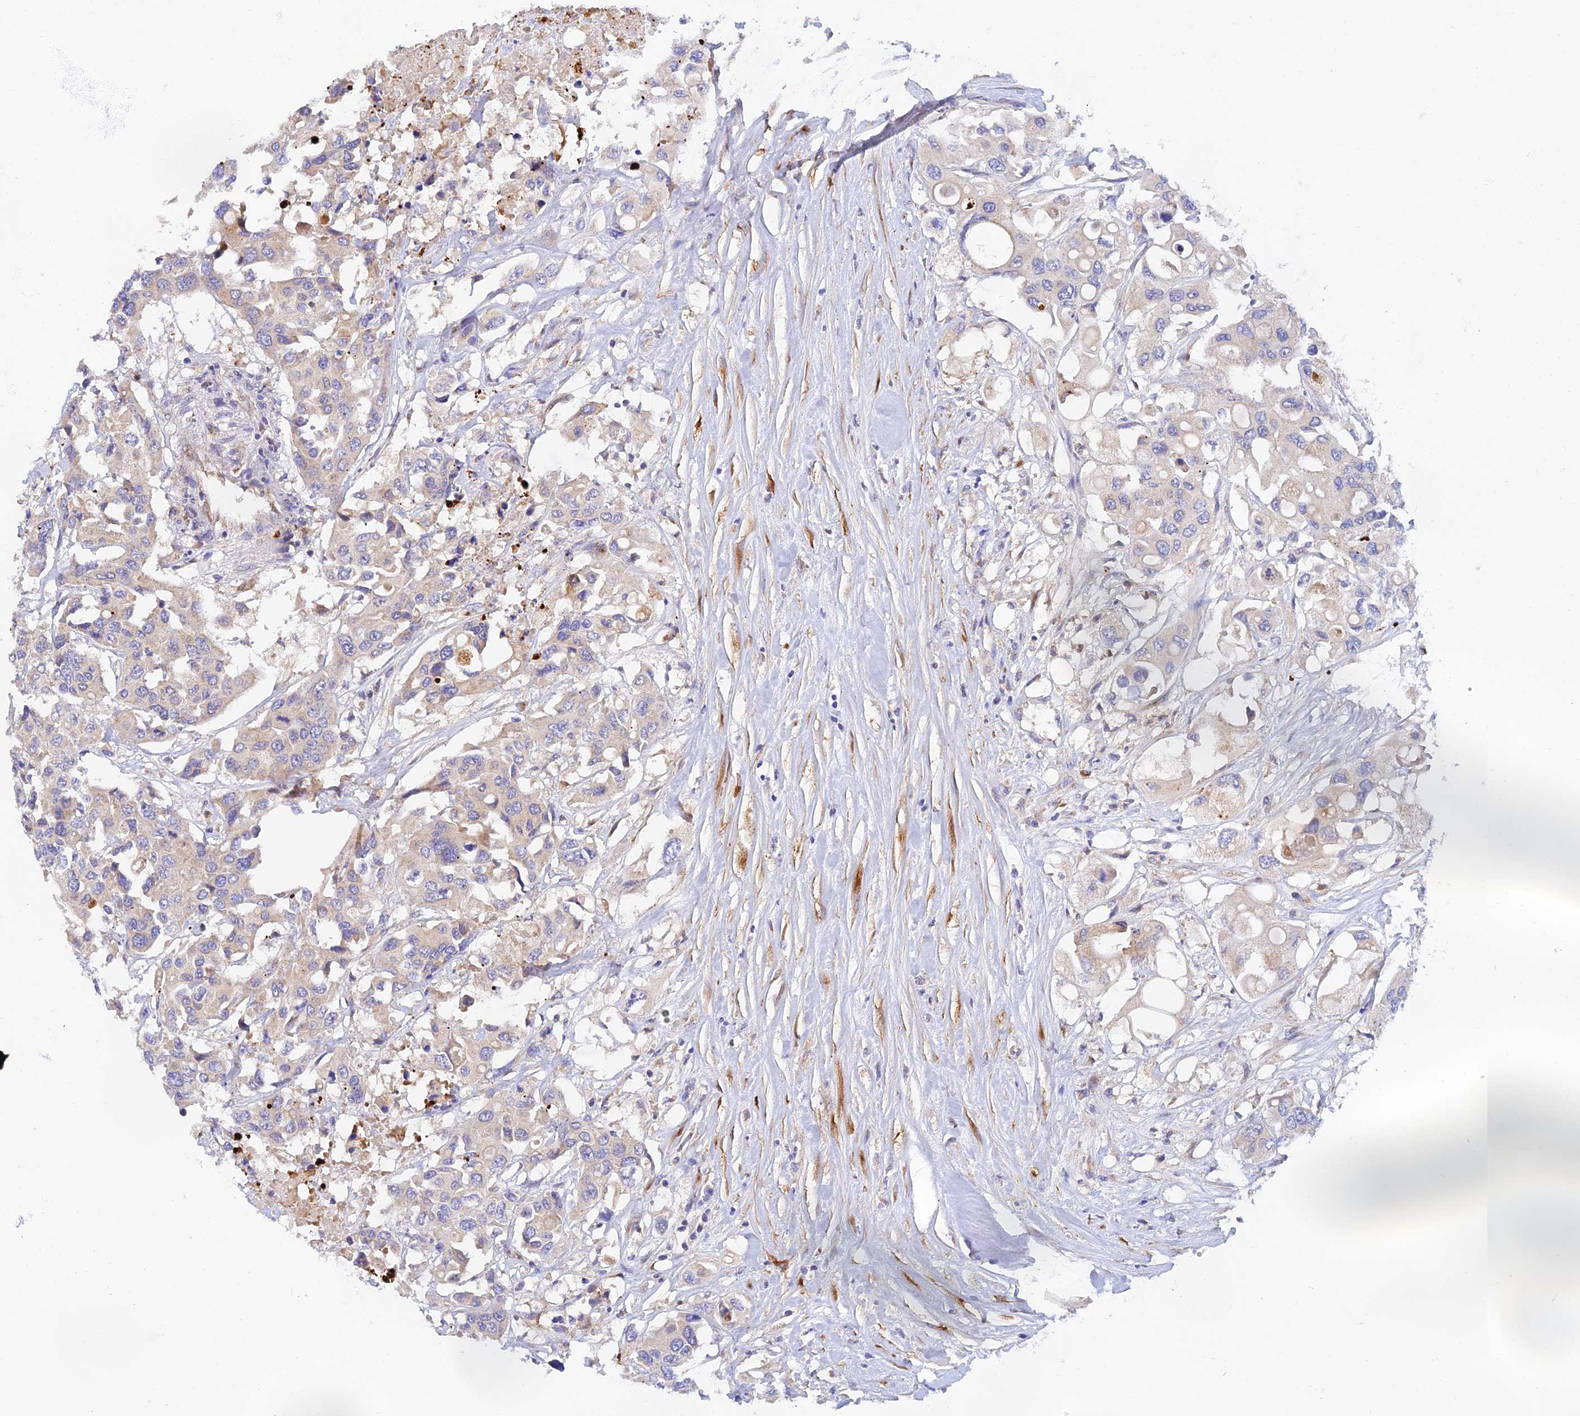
{"staining": {"intensity": "weak", "quantity": "<25%", "location": "cytoplasmic/membranous"}, "tissue": "colorectal cancer", "cell_type": "Tumor cells", "image_type": "cancer", "snomed": [{"axis": "morphology", "description": "Adenocarcinoma, NOS"}, {"axis": "topography", "description": "Colon"}], "caption": "Tumor cells show no significant expression in adenocarcinoma (colorectal).", "gene": "RANBP6", "patient": {"sex": "male", "age": 77}}